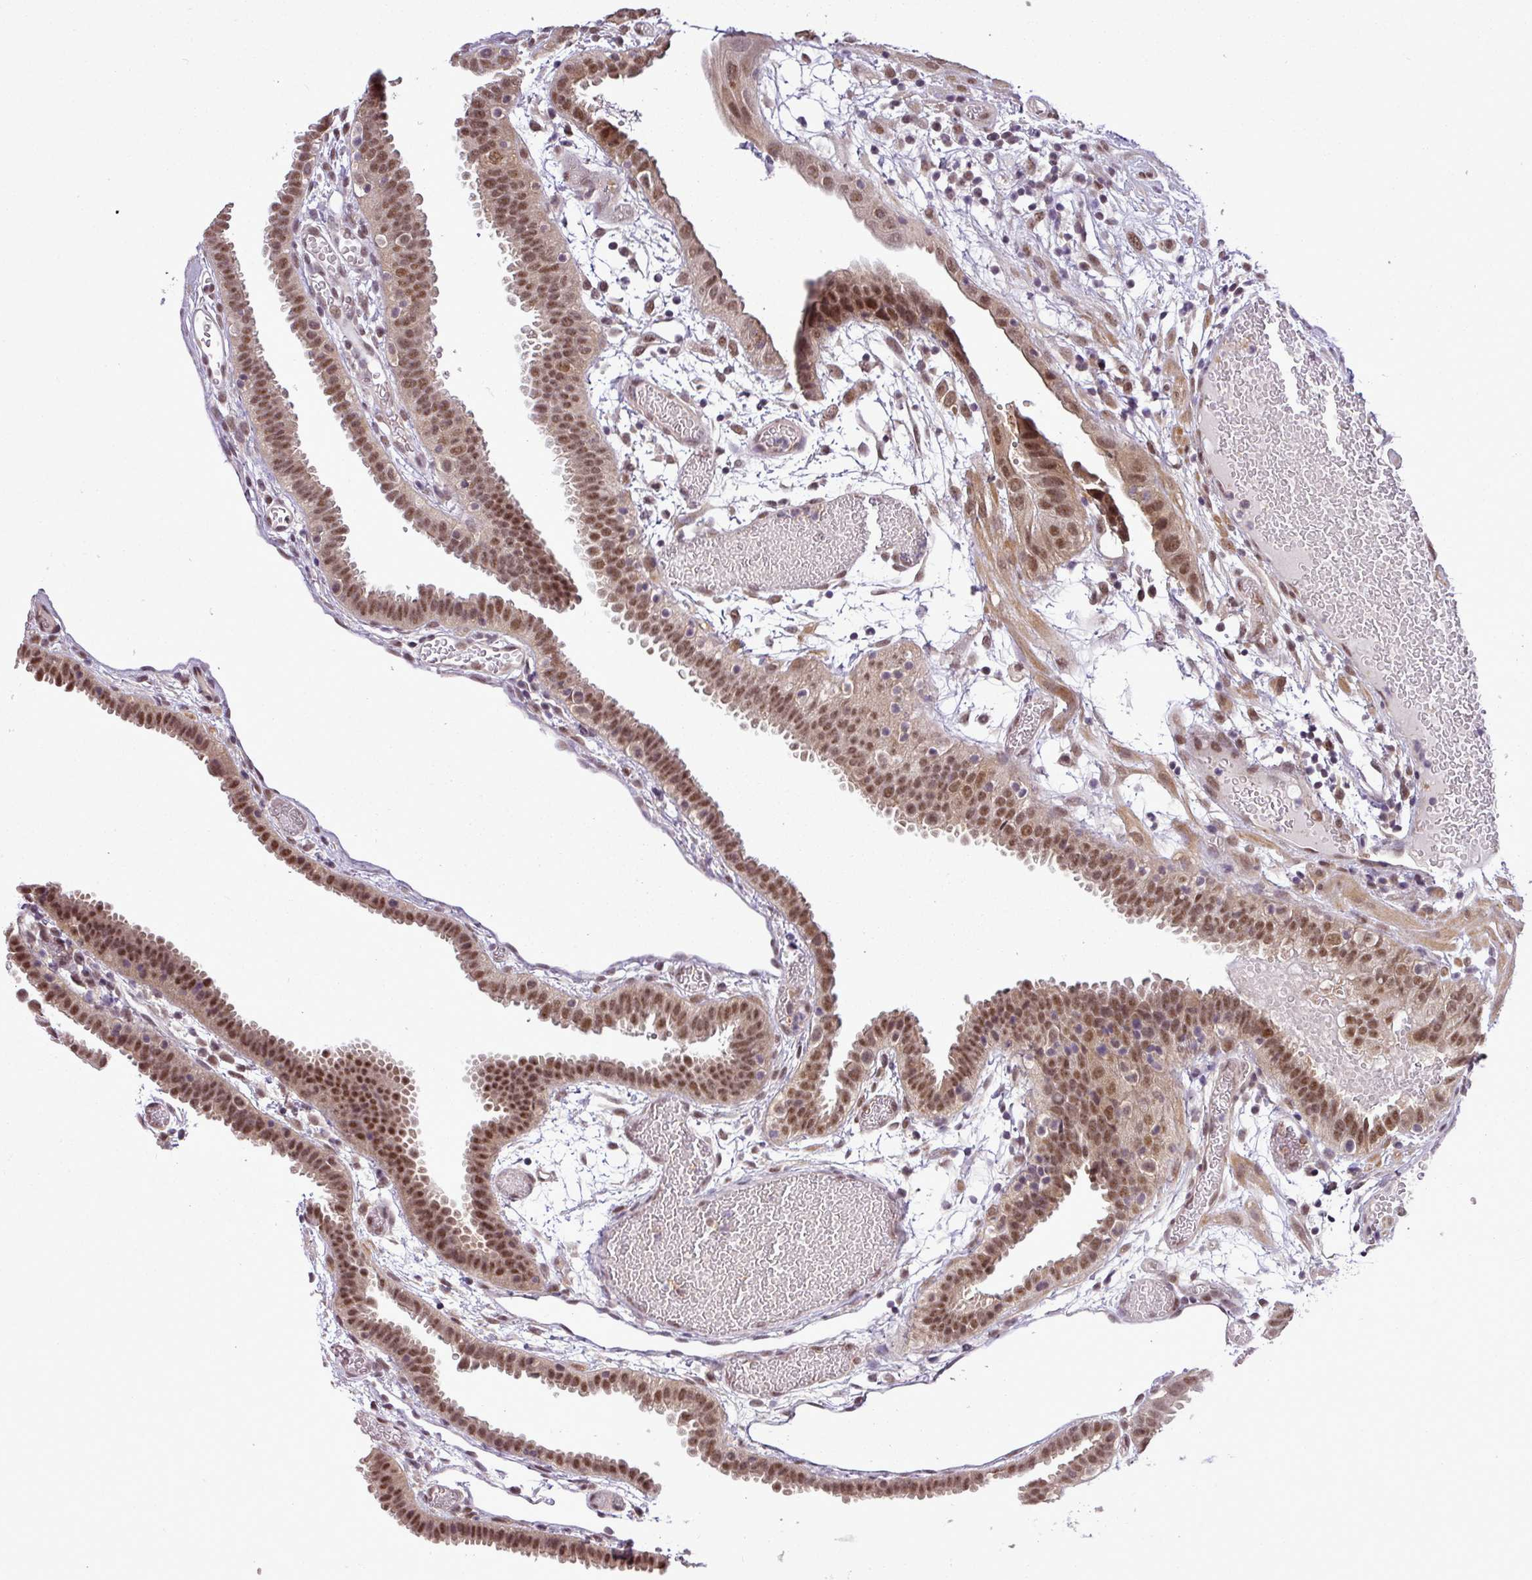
{"staining": {"intensity": "moderate", "quantity": ">75%", "location": "nuclear"}, "tissue": "fallopian tube", "cell_type": "Glandular cells", "image_type": "normal", "snomed": [{"axis": "morphology", "description": "Normal tissue, NOS"}, {"axis": "topography", "description": "Fallopian tube"}], "caption": "Protein expression by immunohistochemistry shows moderate nuclear staining in about >75% of glandular cells in benign fallopian tube.", "gene": "MFHAS1", "patient": {"sex": "female", "age": 37}}